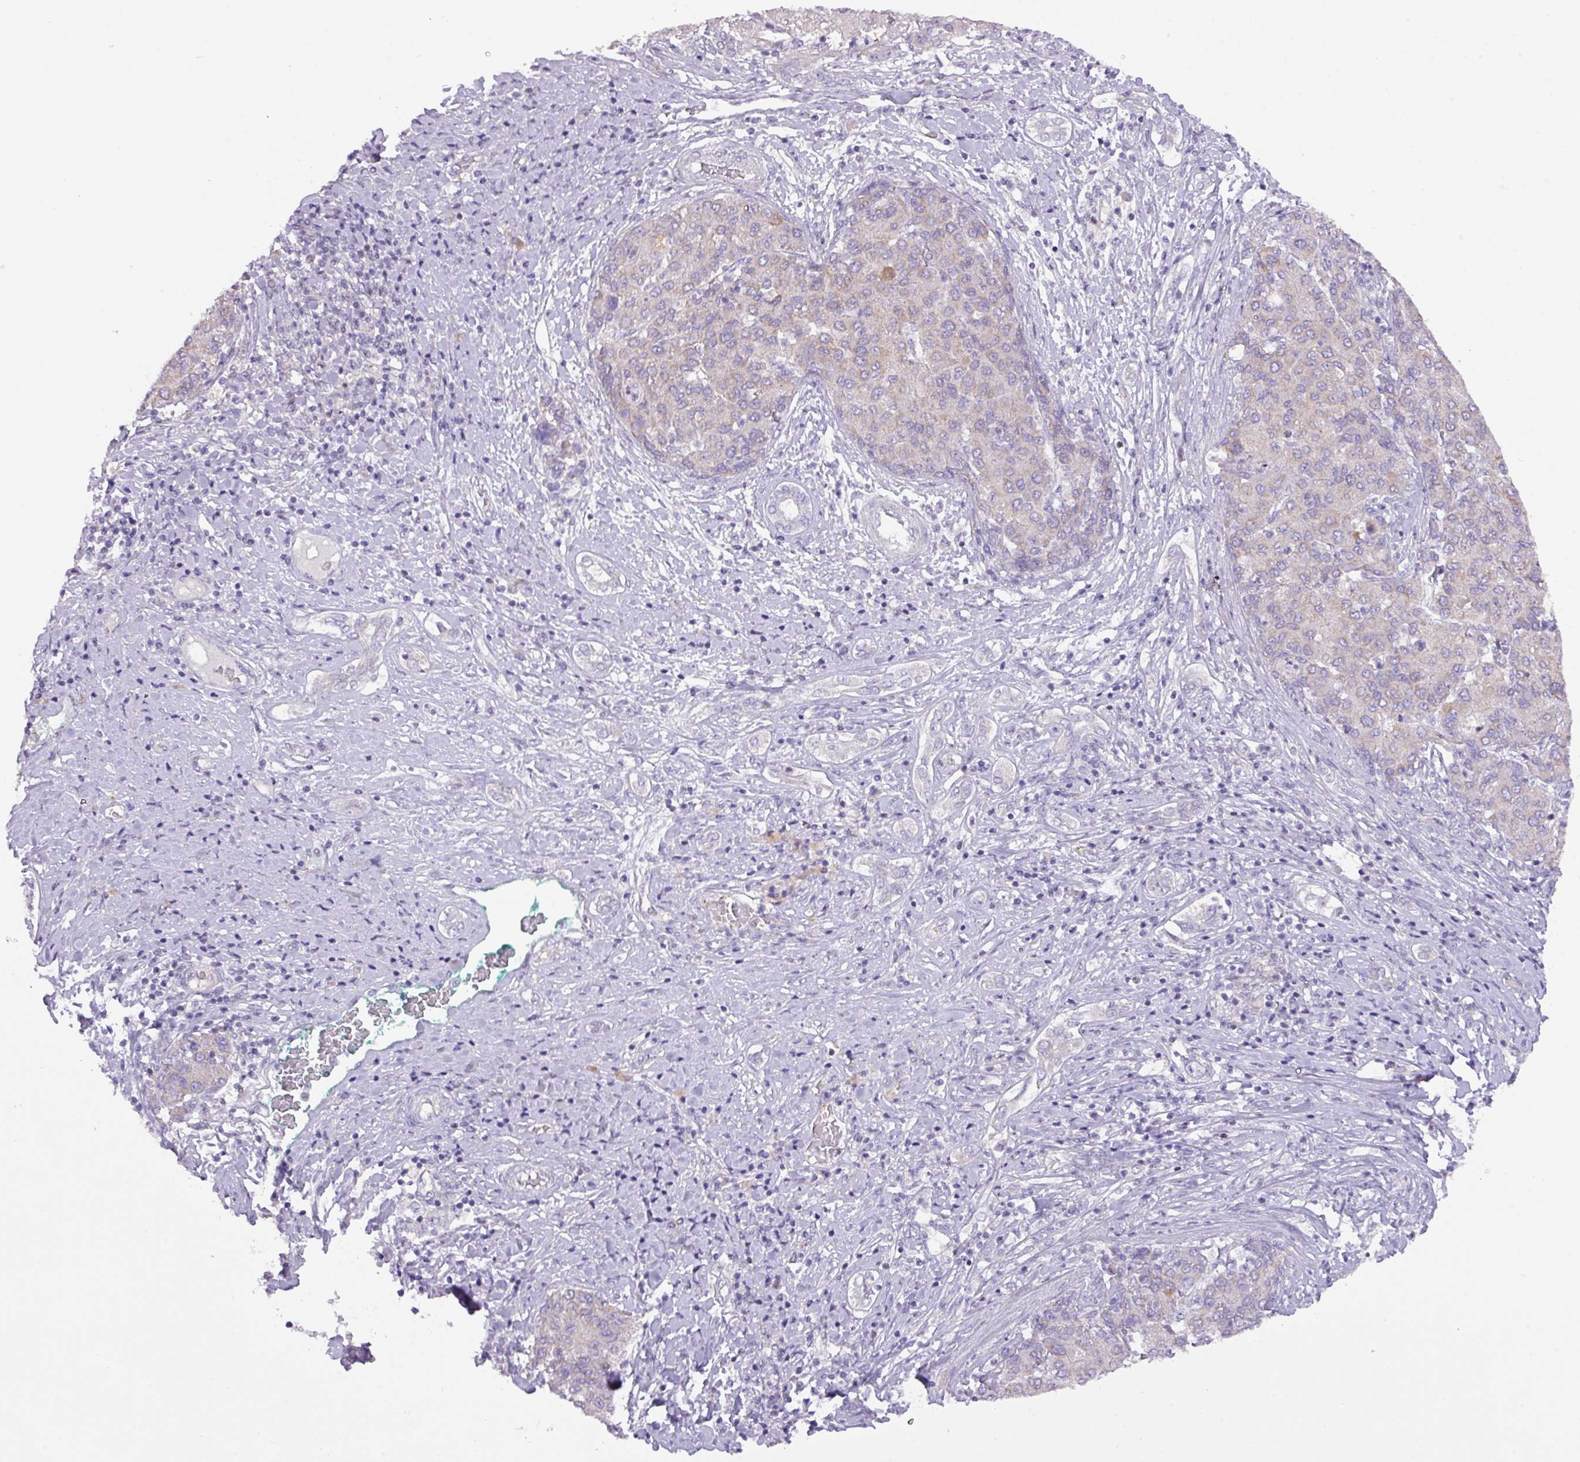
{"staining": {"intensity": "negative", "quantity": "none", "location": "none"}, "tissue": "liver cancer", "cell_type": "Tumor cells", "image_type": "cancer", "snomed": [{"axis": "morphology", "description": "Carcinoma, Hepatocellular, NOS"}, {"axis": "topography", "description": "Liver"}], "caption": "Tumor cells are negative for protein expression in human liver cancer (hepatocellular carcinoma). (Immunohistochemistry (ihc), brightfield microscopy, high magnification).", "gene": "ZNF394", "patient": {"sex": "male", "age": 65}}